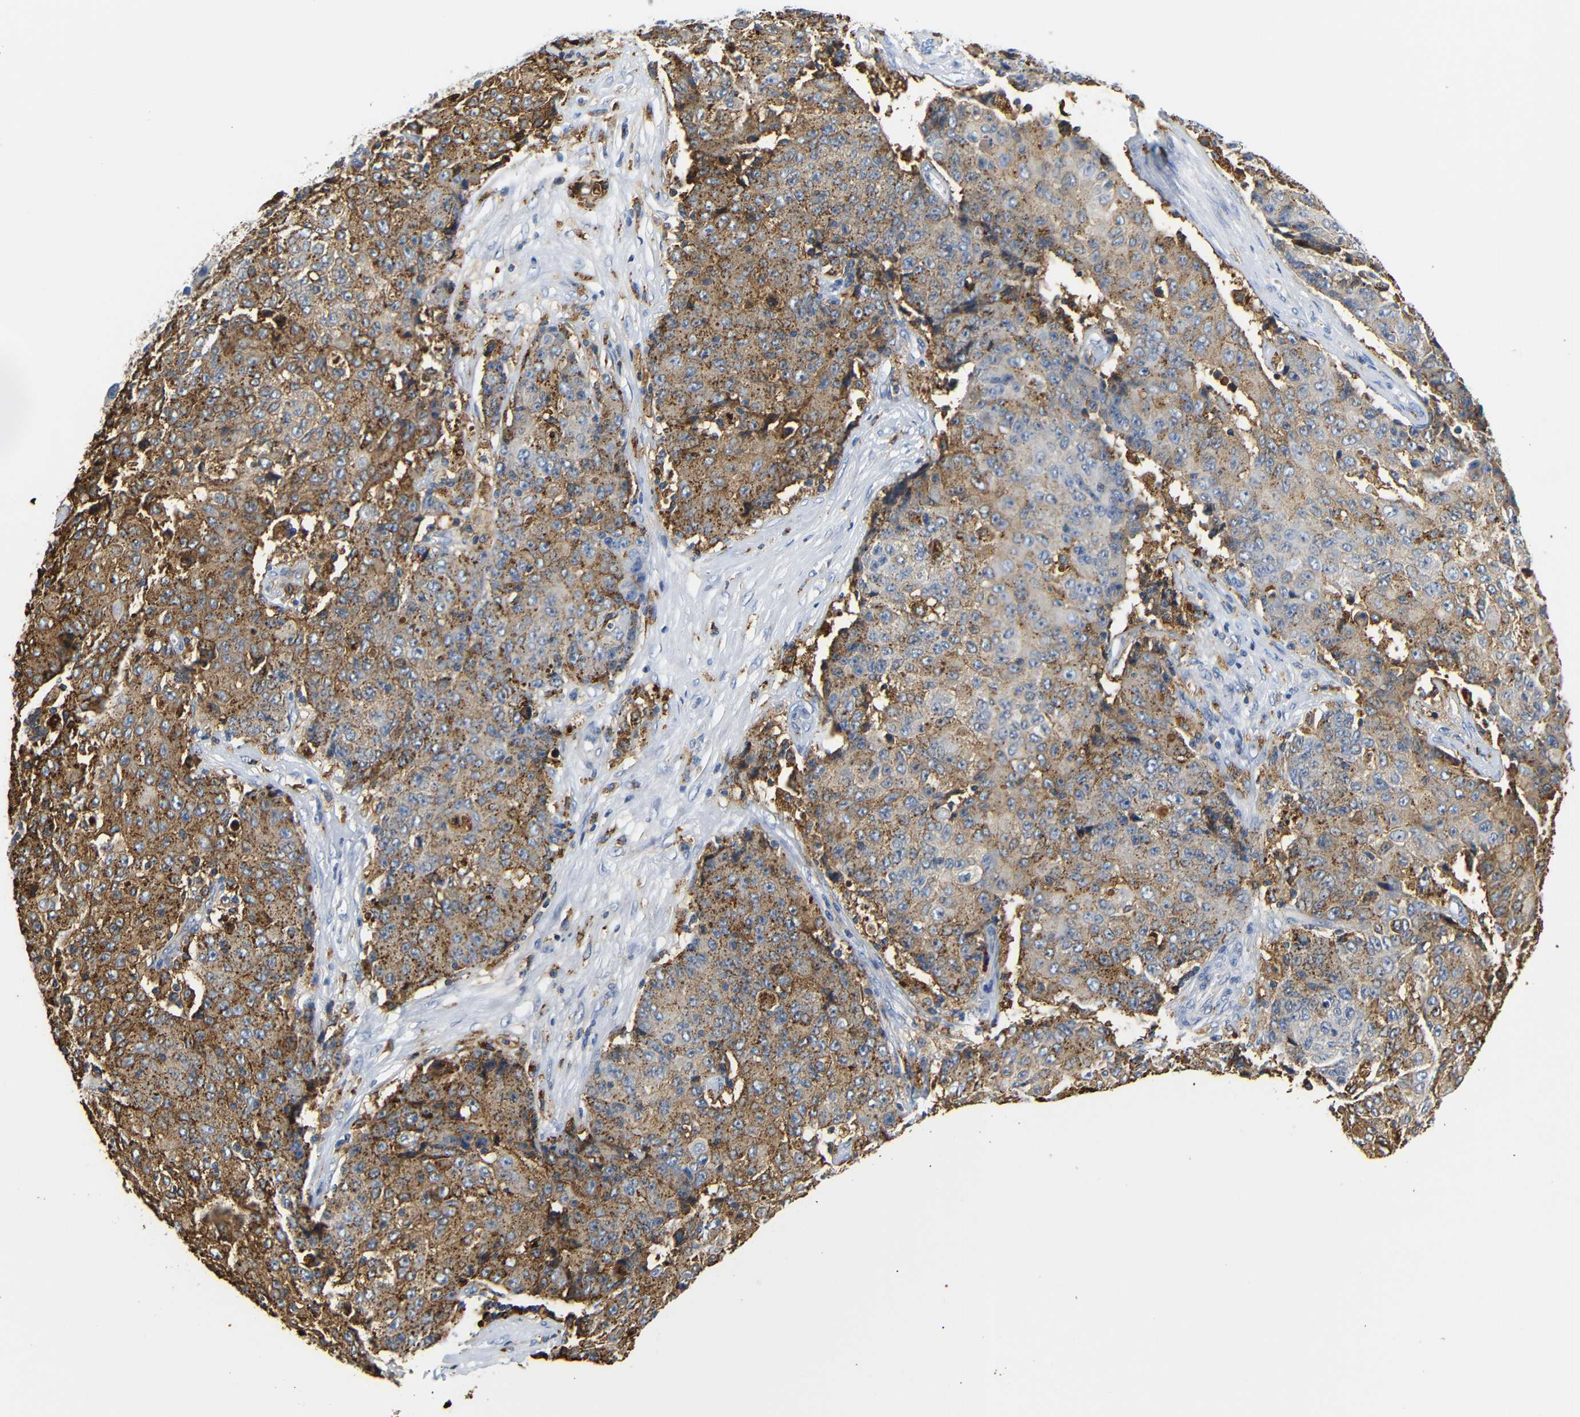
{"staining": {"intensity": "moderate", "quantity": ">75%", "location": "cytoplasmic/membranous"}, "tissue": "ovarian cancer", "cell_type": "Tumor cells", "image_type": "cancer", "snomed": [{"axis": "morphology", "description": "Carcinoma, endometroid"}, {"axis": "topography", "description": "Ovary"}], "caption": "Immunohistochemistry (IHC) histopathology image of human endometroid carcinoma (ovarian) stained for a protein (brown), which displays medium levels of moderate cytoplasmic/membranous positivity in approximately >75% of tumor cells.", "gene": "HLA-DQB1", "patient": {"sex": "female", "age": 42}}